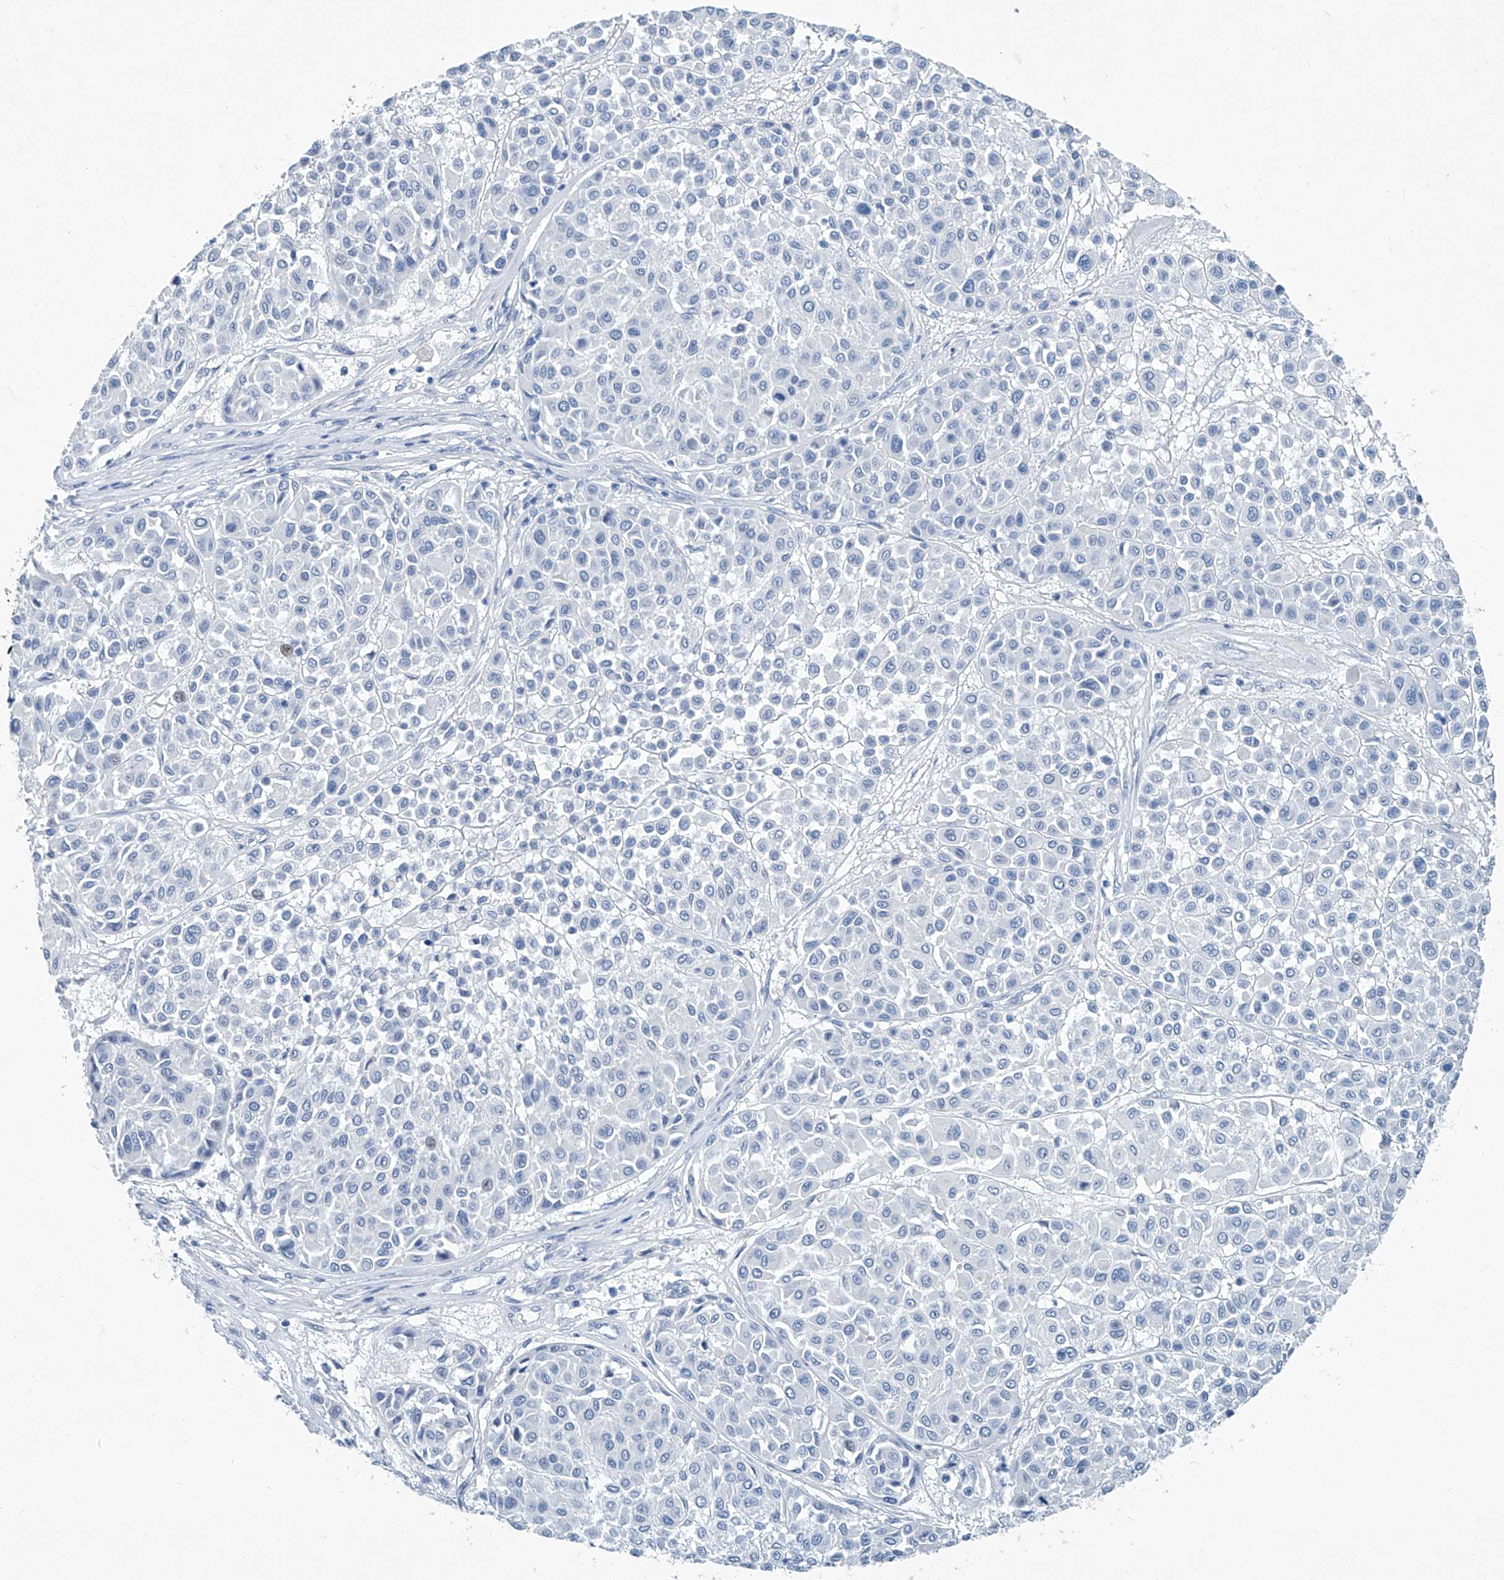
{"staining": {"intensity": "negative", "quantity": "none", "location": "none"}, "tissue": "melanoma", "cell_type": "Tumor cells", "image_type": "cancer", "snomed": [{"axis": "morphology", "description": "Malignant melanoma, Metastatic site"}, {"axis": "topography", "description": "Soft tissue"}], "caption": "IHC micrograph of neoplastic tissue: human melanoma stained with DAB displays no significant protein expression in tumor cells. The staining is performed using DAB brown chromogen with nuclei counter-stained in using hematoxylin.", "gene": "CYP2A7", "patient": {"sex": "male", "age": 41}}